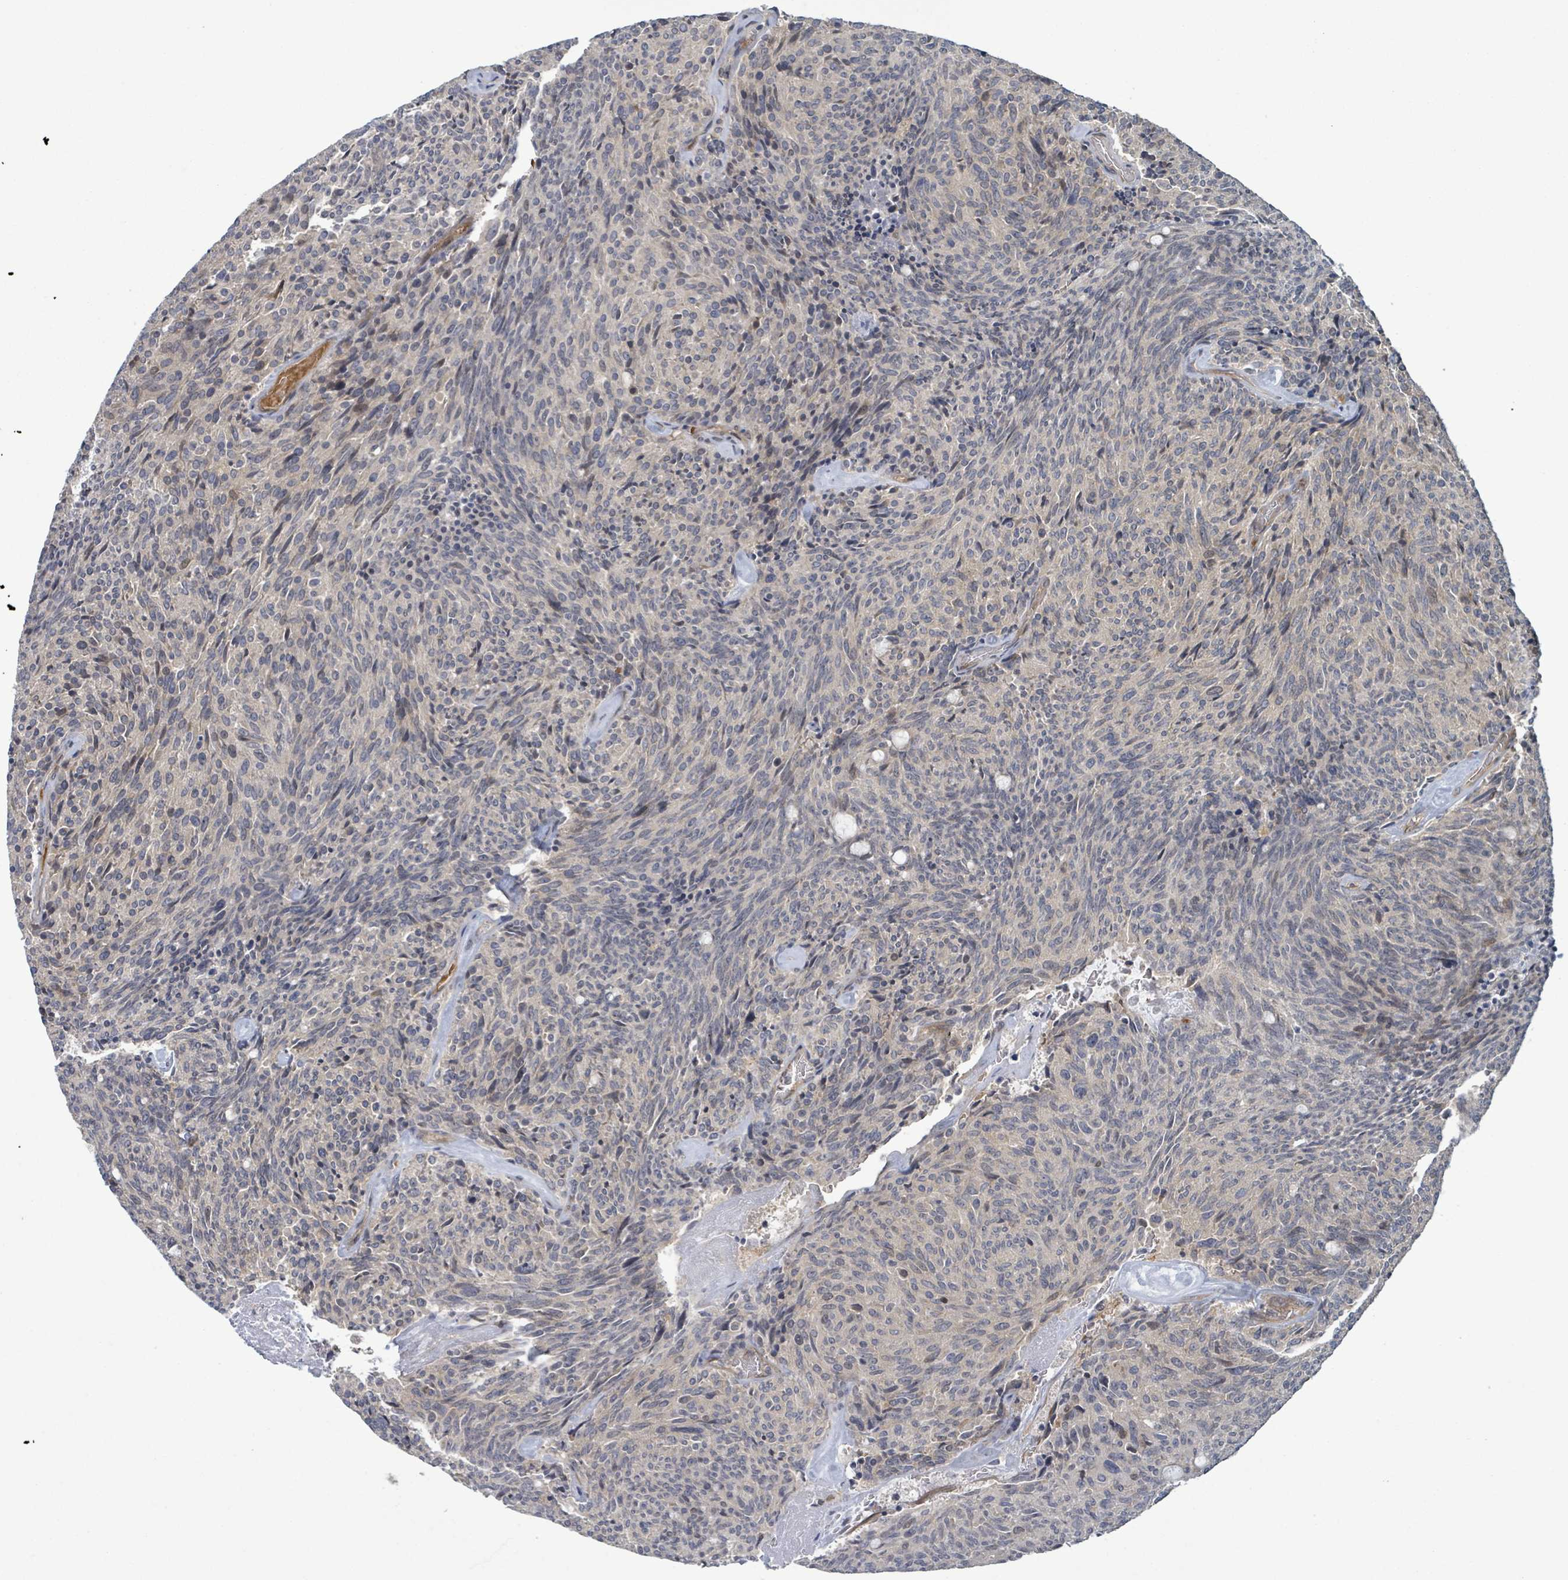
{"staining": {"intensity": "negative", "quantity": "none", "location": "none"}, "tissue": "carcinoid", "cell_type": "Tumor cells", "image_type": "cancer", "snomed": [{"axis": "morphology", "description": "Carcinoid, malignant, NOS"}, {"axis": "topography", "description": "Pancreas"}], "caption": "An image of malignant carcinoid stained for a protein shows no brown staining in tumor cells.", "gene": "MAP3K6", "patient": {"sex": "female", "age": 54}}